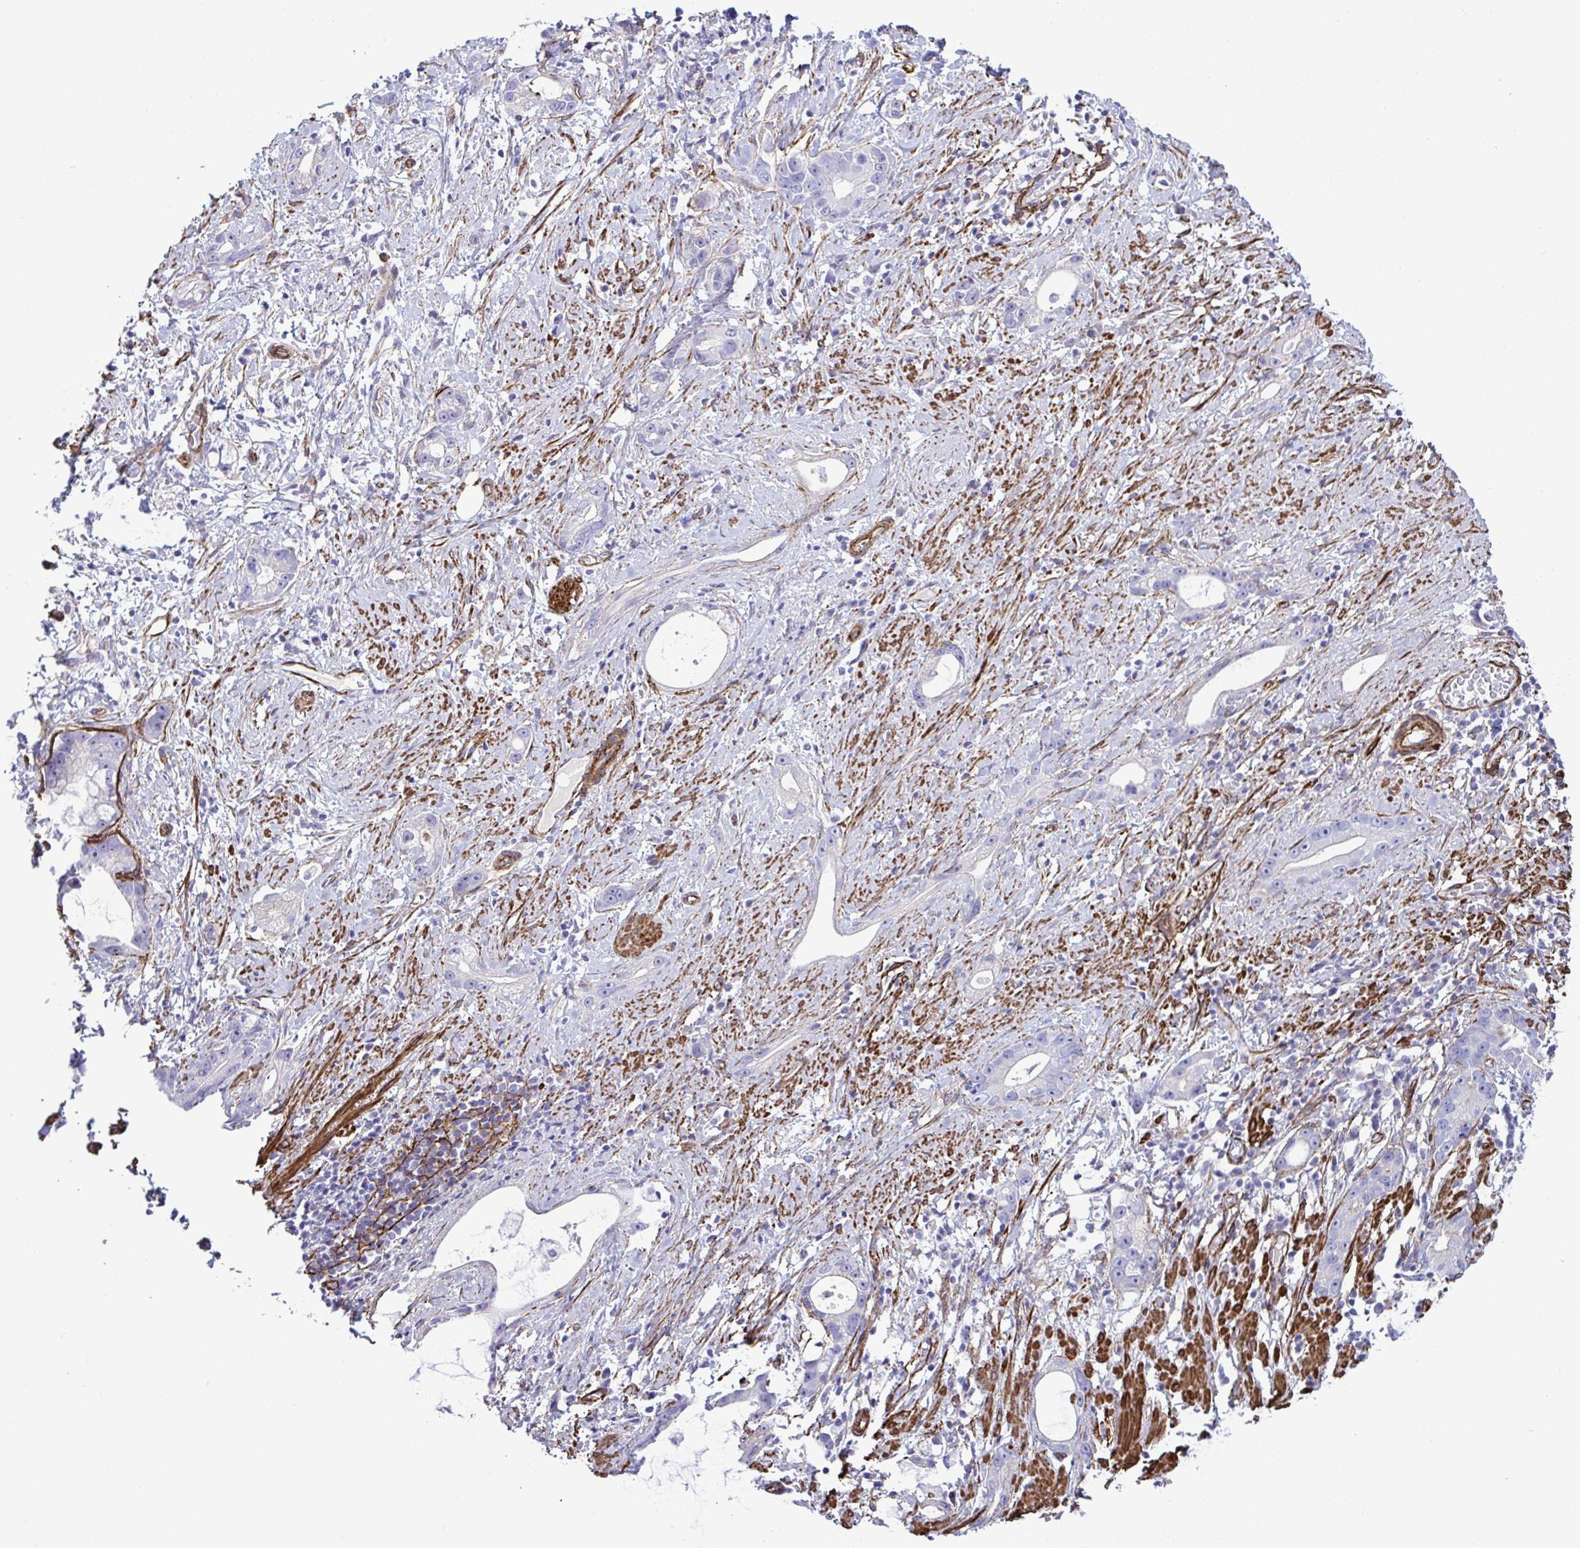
{"staining": {"intensity": "negative", "quantity": "none", "location": "none"}, "tissue": "stomach cancer", "cell_type": "Tumor cells", "image_type": "cancer", "snomed": [{"axis": "morphology", "description": "Adenocarcinoma, NOS"}, {"axis": "topography", "description": "Stomach"}], "caption": "Tumor cells show no significant protein positivity in stomach adenocarcinoma.", "gene": "SYNPO2L", "patient": {"sex": "male", "age": 55}}